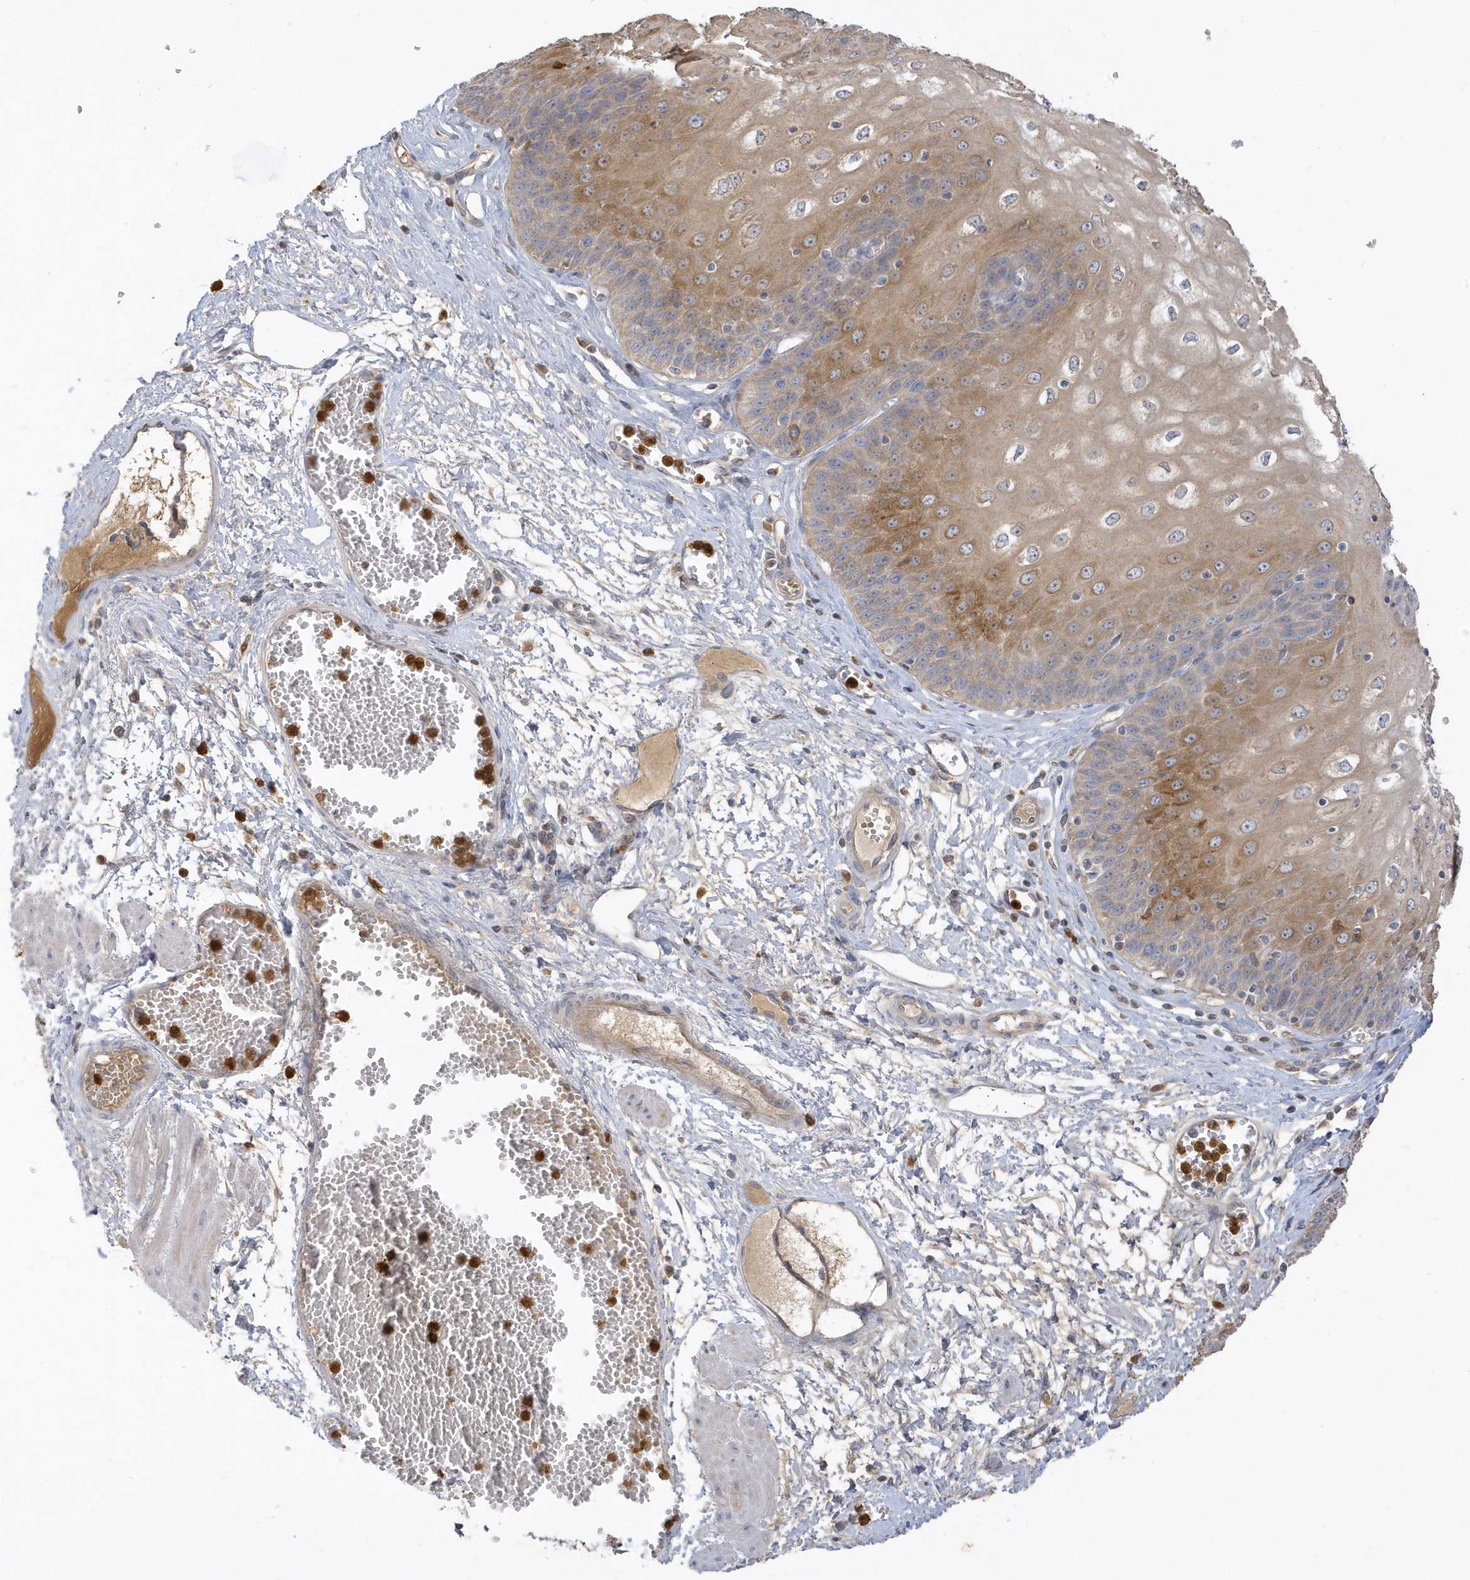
{"staining": {"intensity": "moderate", "quantity": "25%-75%", "location": "cytoplasmic/membranous"}, "tissue": "esophagus", "cell_type": "Squamous epithelial cells", "image_type": "normal", "snomed": [{"axis": "morphology", "description": "Normal tissue, NOS"}, {"axis": "topography", "description": "Esophagus"}], "caption": "A high-resolution photomicrograph shows immunohistochemistry (IHC) staining of unremarkable esophagus, which demonstrates moderate cytoplasmic/membranous staining in about 25%-75% of squamous epithelial cells. (brown staining indicates protein expression, while blue staining denotes nuclei).", "gene": "DPP9", "patient": {"sex": "male", "age": 60}}